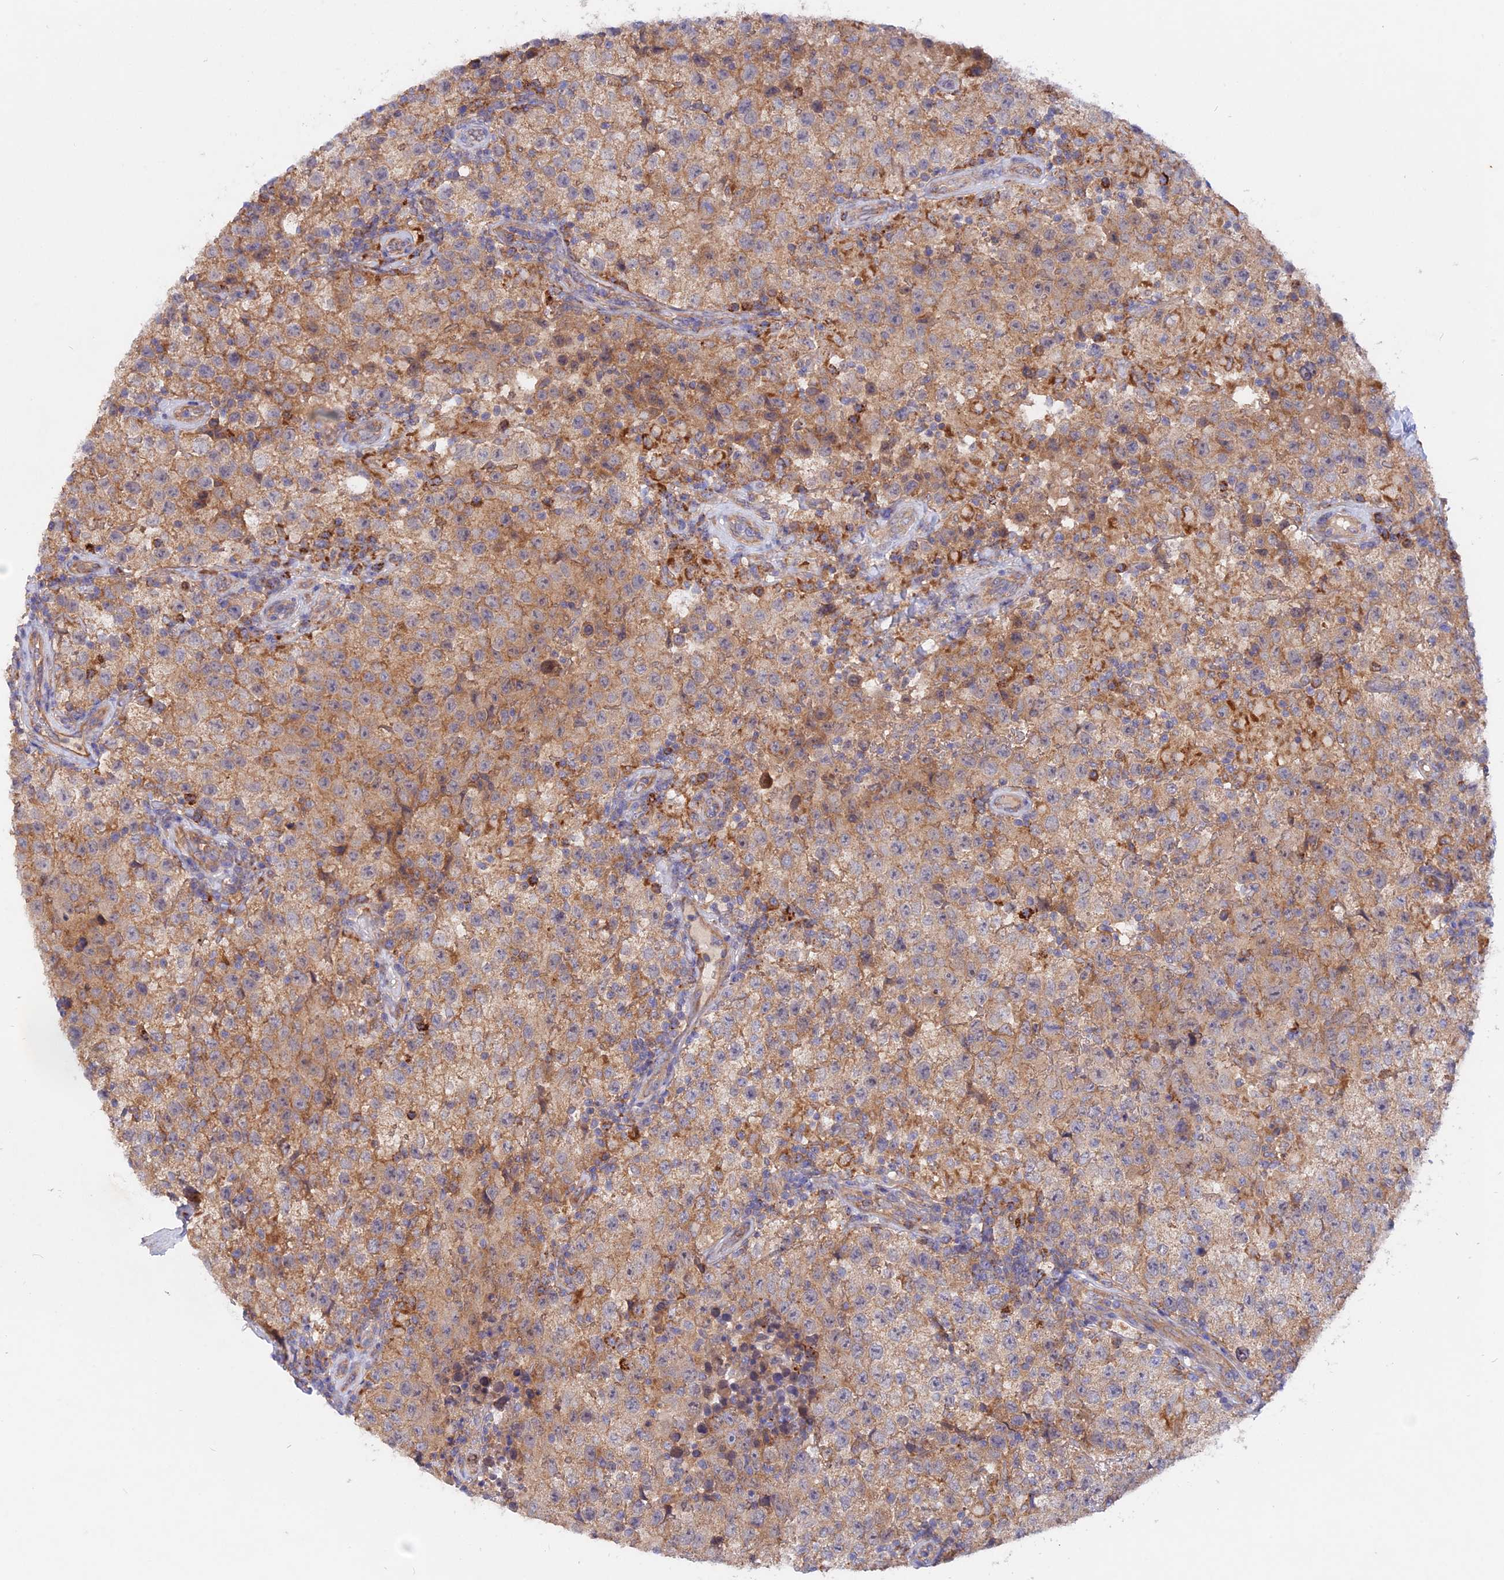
{"staining": {"intensity": "moderate", "quantity": ">75%", "location": "cytoplasmic/membranous"}, "tissue": "testis cancer", "cell_type": "Tumor cells", "image_type": "cancer", "snomed": [{"axis": "morphology", "description": "Seminoma, NOS"}, {"axis": "morphology", "description": "Carcinoma, Embryonal, NOS"}, {"axis": "topography", "description": "Testis"}], "caption": "Immunohistochemistry (IHC) micrograph of neoplastic tissue: testis cancer (embryonal carcinoma) stained using immunohistochemistry exhibits medium levels of moderate protein expression localized specifically in the cytoplasmic/membranous of tumor cells, appearing as a cytoplasmic/membranous brown color.", "gene": "HYCC1", "patient": {"sex": "male", "age": 41}}